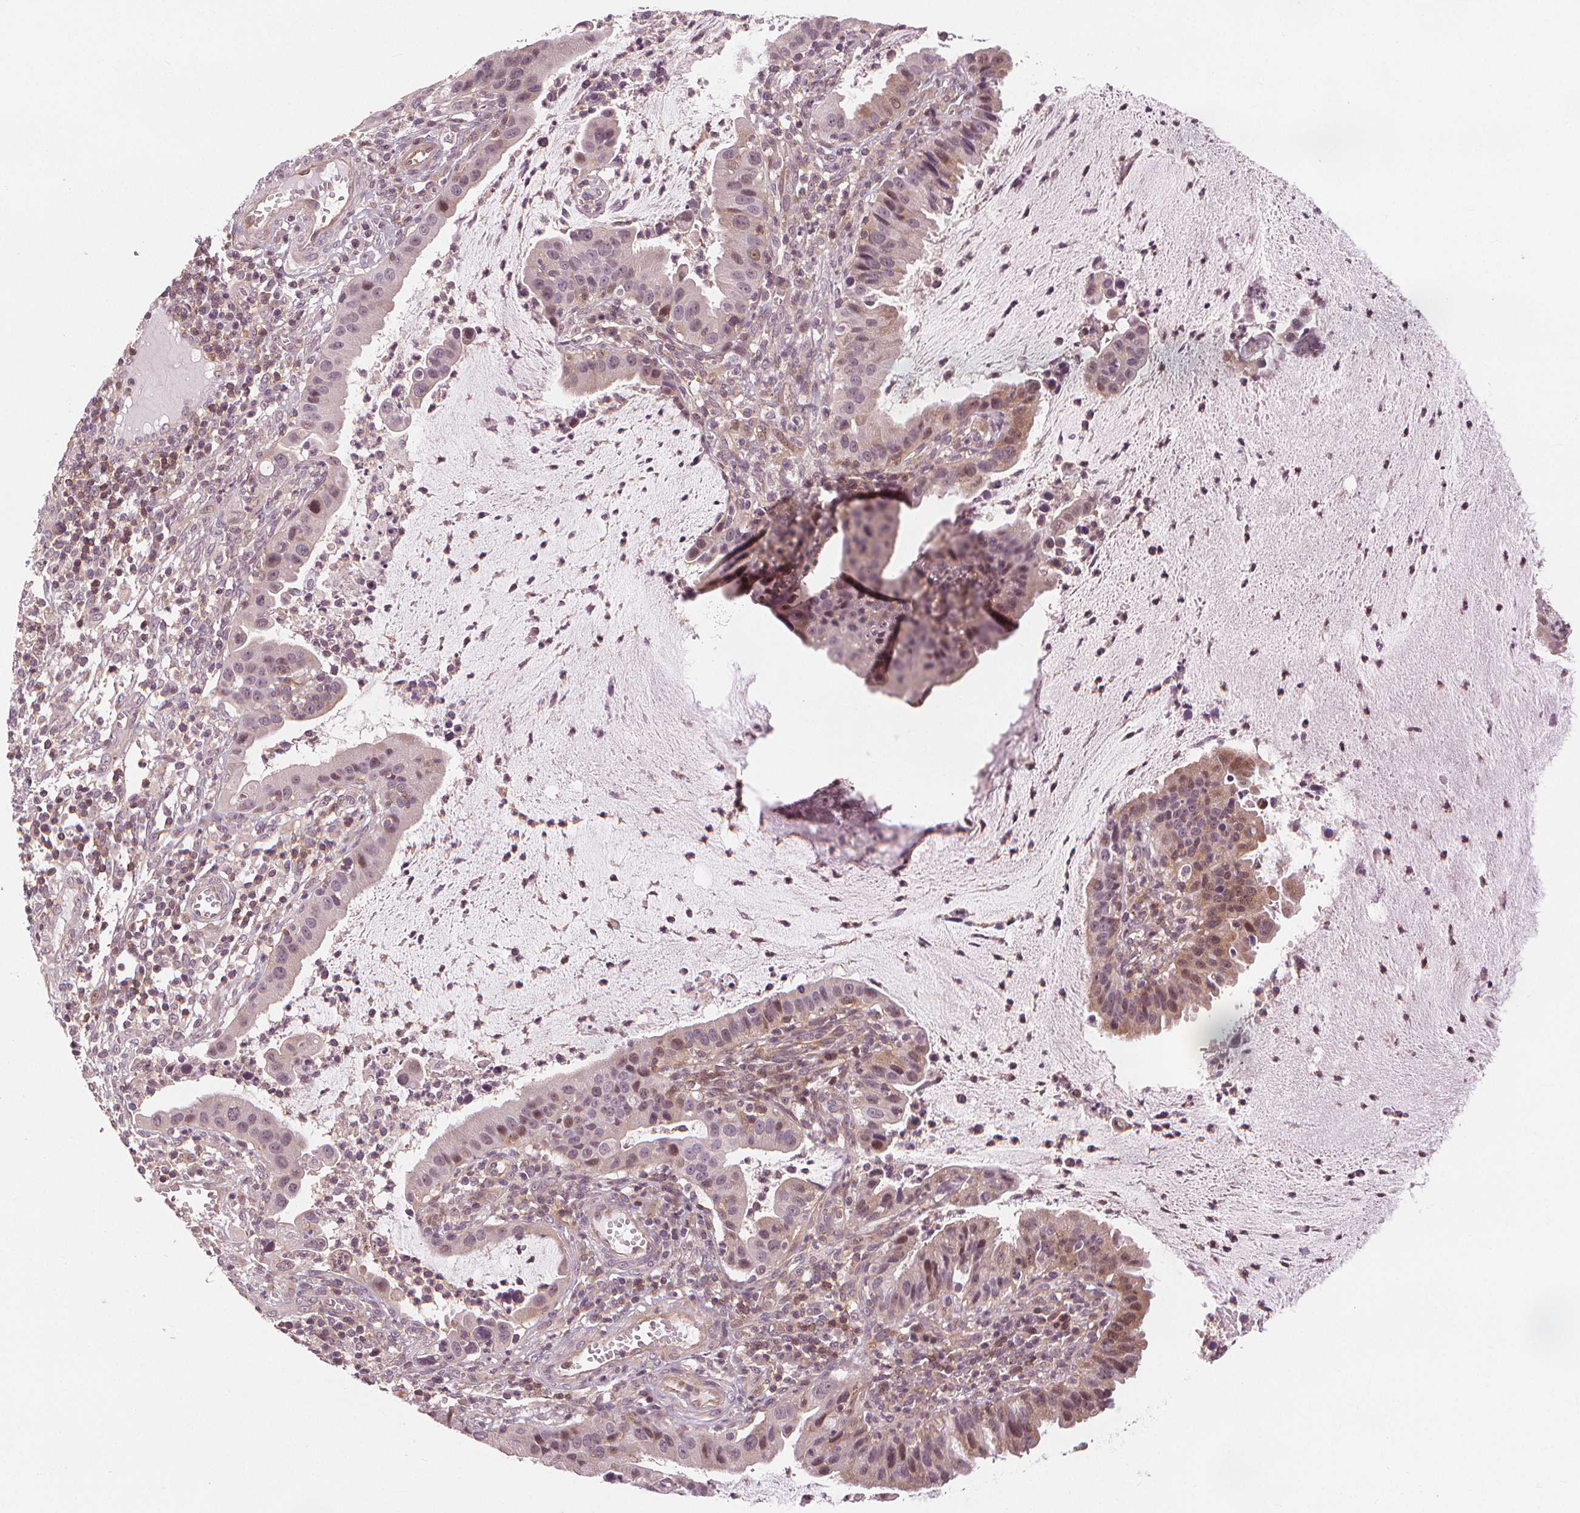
{"staining": {"intensity": "weak", "quantity": "25%-75%", "location": "nuclear"}, "tissue": "cervical cancer", "cell_type": "Tumor cells", "image_type": "cancer", "snomed": [{"axis": "morphology", "description": "Adenocarcinoma, NOS"}, {"axis": "topography", "description": "Cervix"}], "caption": "DAB (3,3'-diaminobenzidine) immunohistochemical staining of cervical cancer displays weak nuclear protein expression in approximately 25%-75% of tumor cells.", "gene": "SLC34A1", "patient": {"sex": "female", "age": 34}}